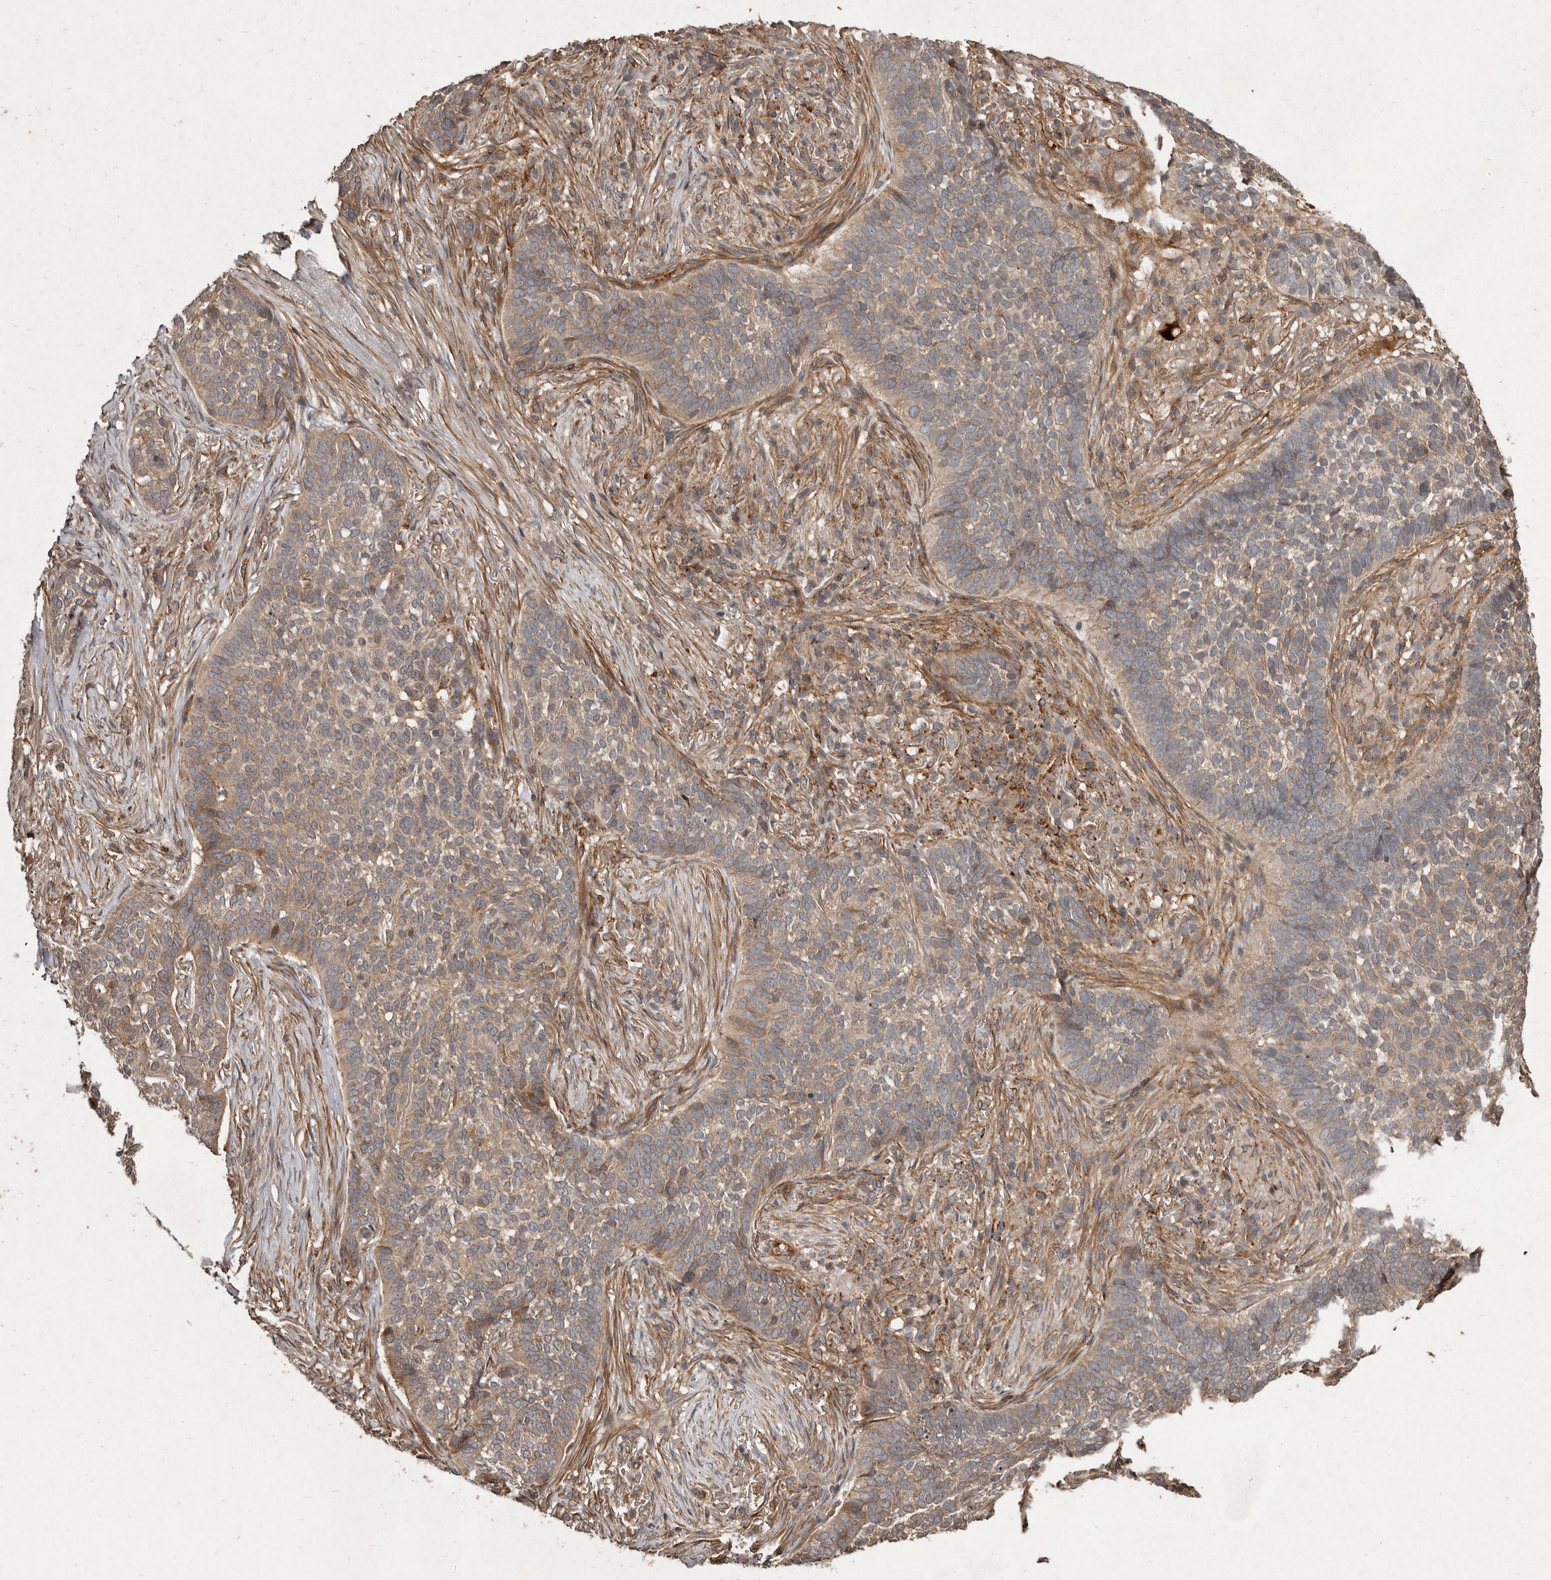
{"staining": {"intensity": "weak", "quantity": ">75%", "location": "cytoplasmic/membranous"}, "tissue": "skin cancer", "cell_type": "Tumor cells", "image_type": "cancer", "snomed": [{"axis": "morphology", "description": "Basal cell carcinoma"}, {"axis": "topography", "description": "Skin"}], "caption": "This photomicrograph shows immunohistochemistry staining of skin cancer (basal cell carcinoma), with low weak cytoplasmic/membranous staining in about >75% of tumor cells.", "gene": "SEMA3A", "patient": {"sex": "male", "age": 85}}